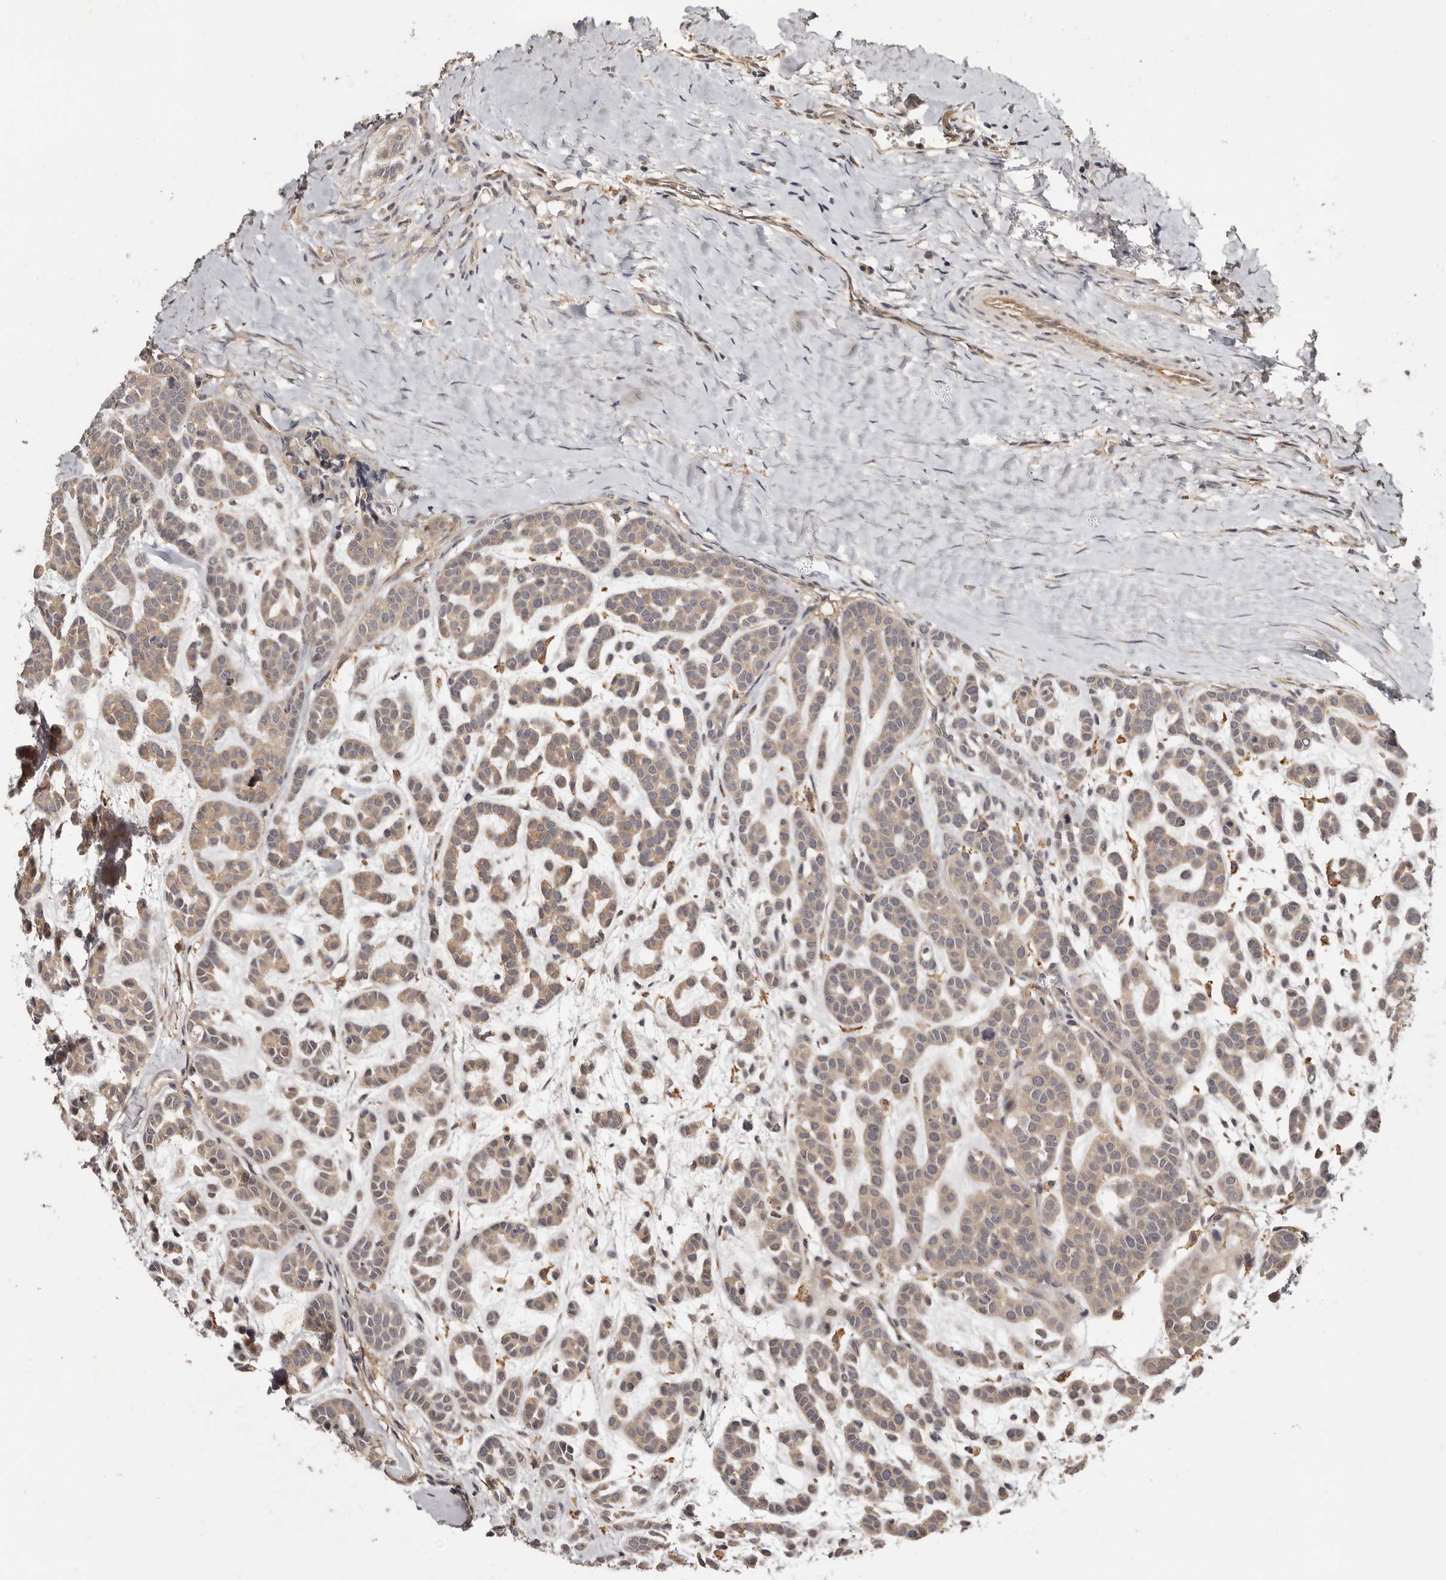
{"staining": {"intensity": "weak", "quantity": ">75%", "location": "cytoplasmic/membranous"}, "tissue": "head and neck cancer", "cell_type": "Tumor cells", "image_type": "cancer", "snomed": [{"axis": "morphology", "description": "Adenocarcinoma, NOS"}, {"axis": "morphology", "description": "Adenoma, NOS"}, {"axis": "topography", "description": "Head-Neck"}], "caption": "The micrograph shows staining of head and neck adenoma, revealing weak cytoplasmic/membranous protein expression (brown color) within tumor cells.", "gene": "INAVA", "patient": {"sex": "female", "age": 55}}